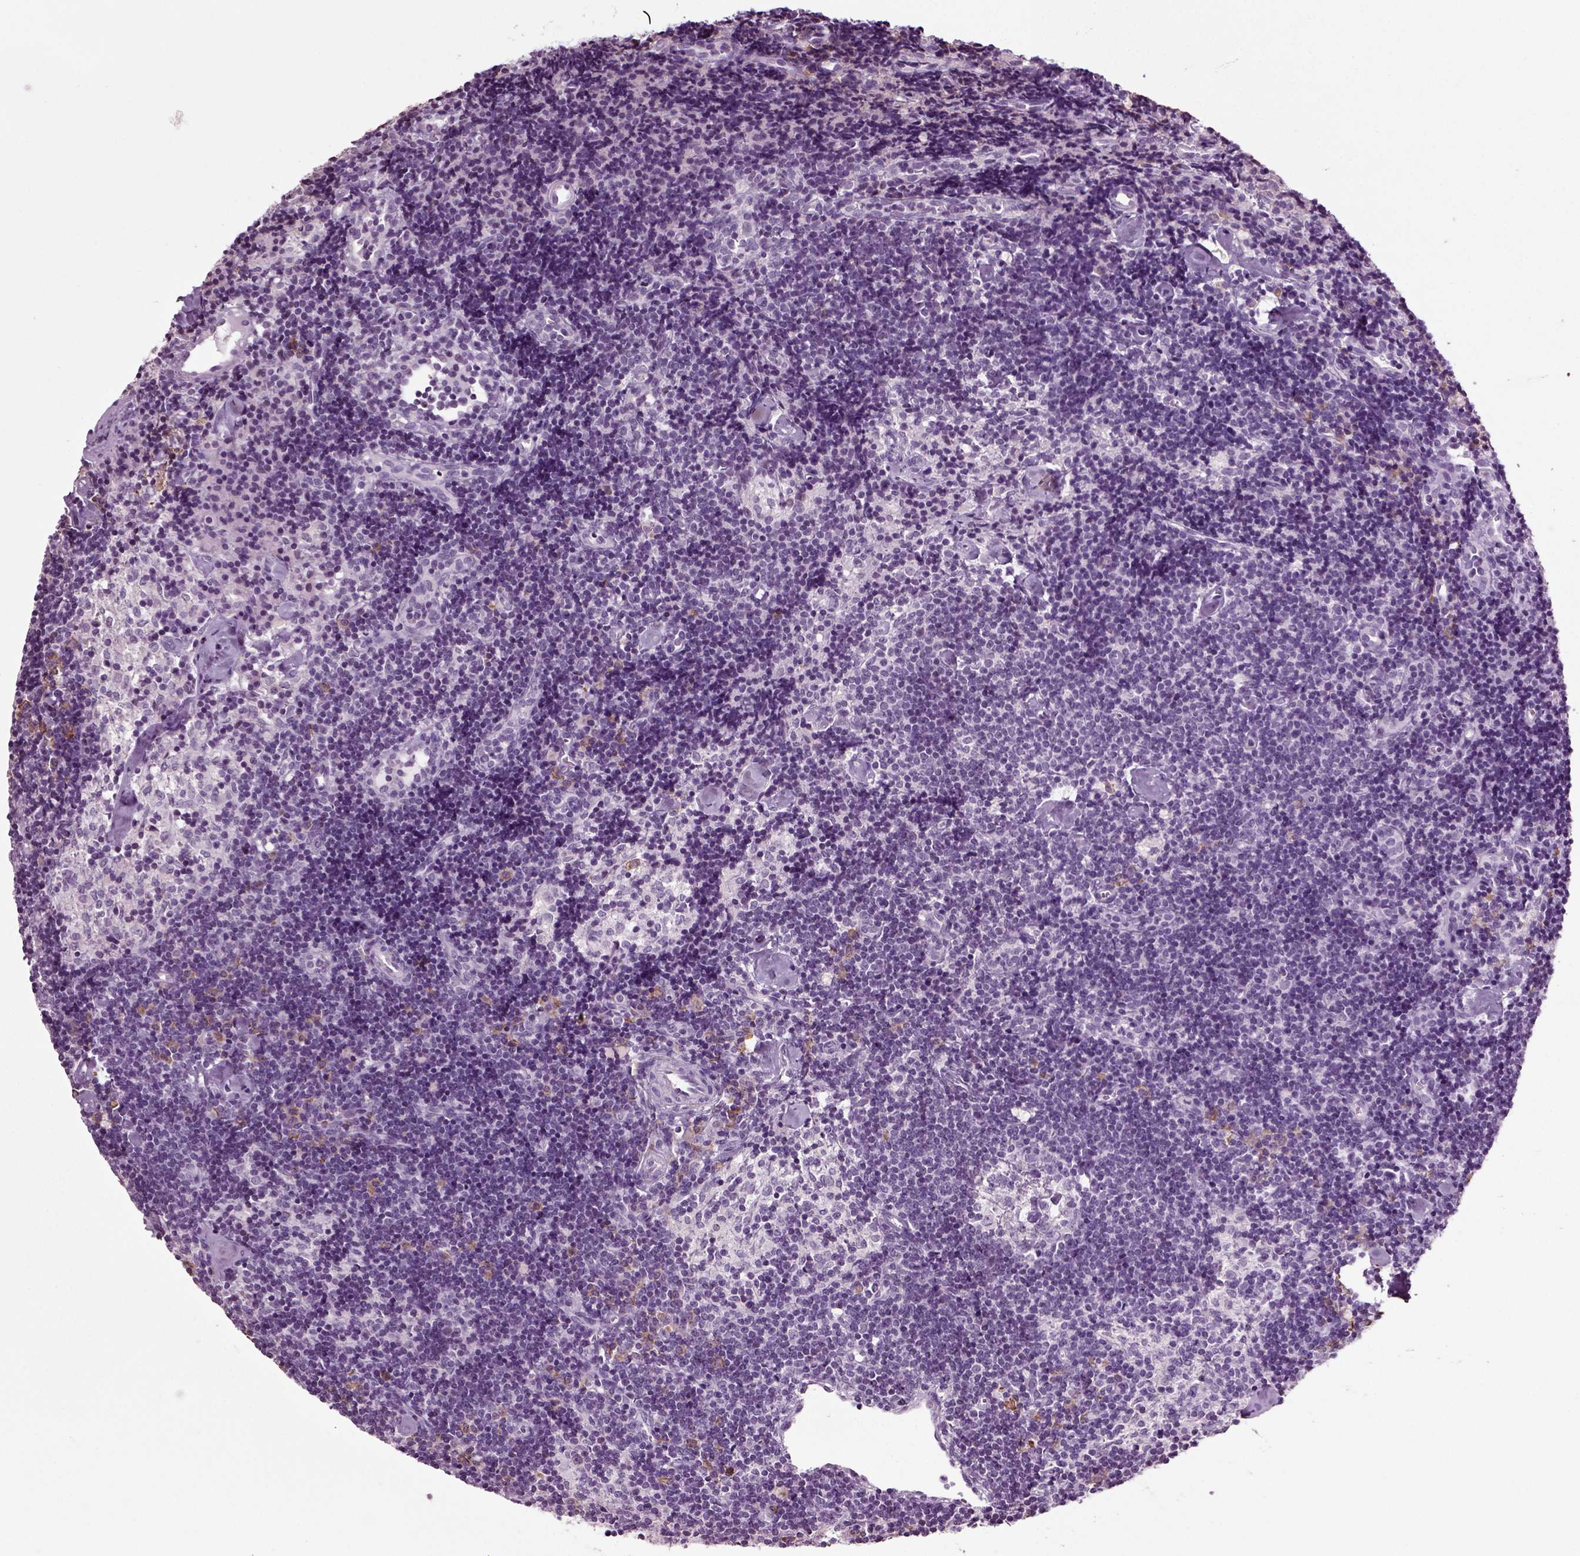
{"staining": {"intensity": "negative", "quantity": "none", "location": "none"}, "tissue": "lymph node", "cell_type": "Germinal center cells", "image_type": "normal", "snomed": [{"axis": "morphology", "description": "Normal tissue, NOS"}, {"axis": "topography", "description": "Lymph node"}], "caption": "Photomicrograph shows no significant protein positivity in germinal center cells of normal lymph node. The staining is performed using DAB brown chromogen with nuclei counter-stained in using hematoxylin.", "gene": "SLC26A8", "patient": {"sex": "female", "age": 42}}